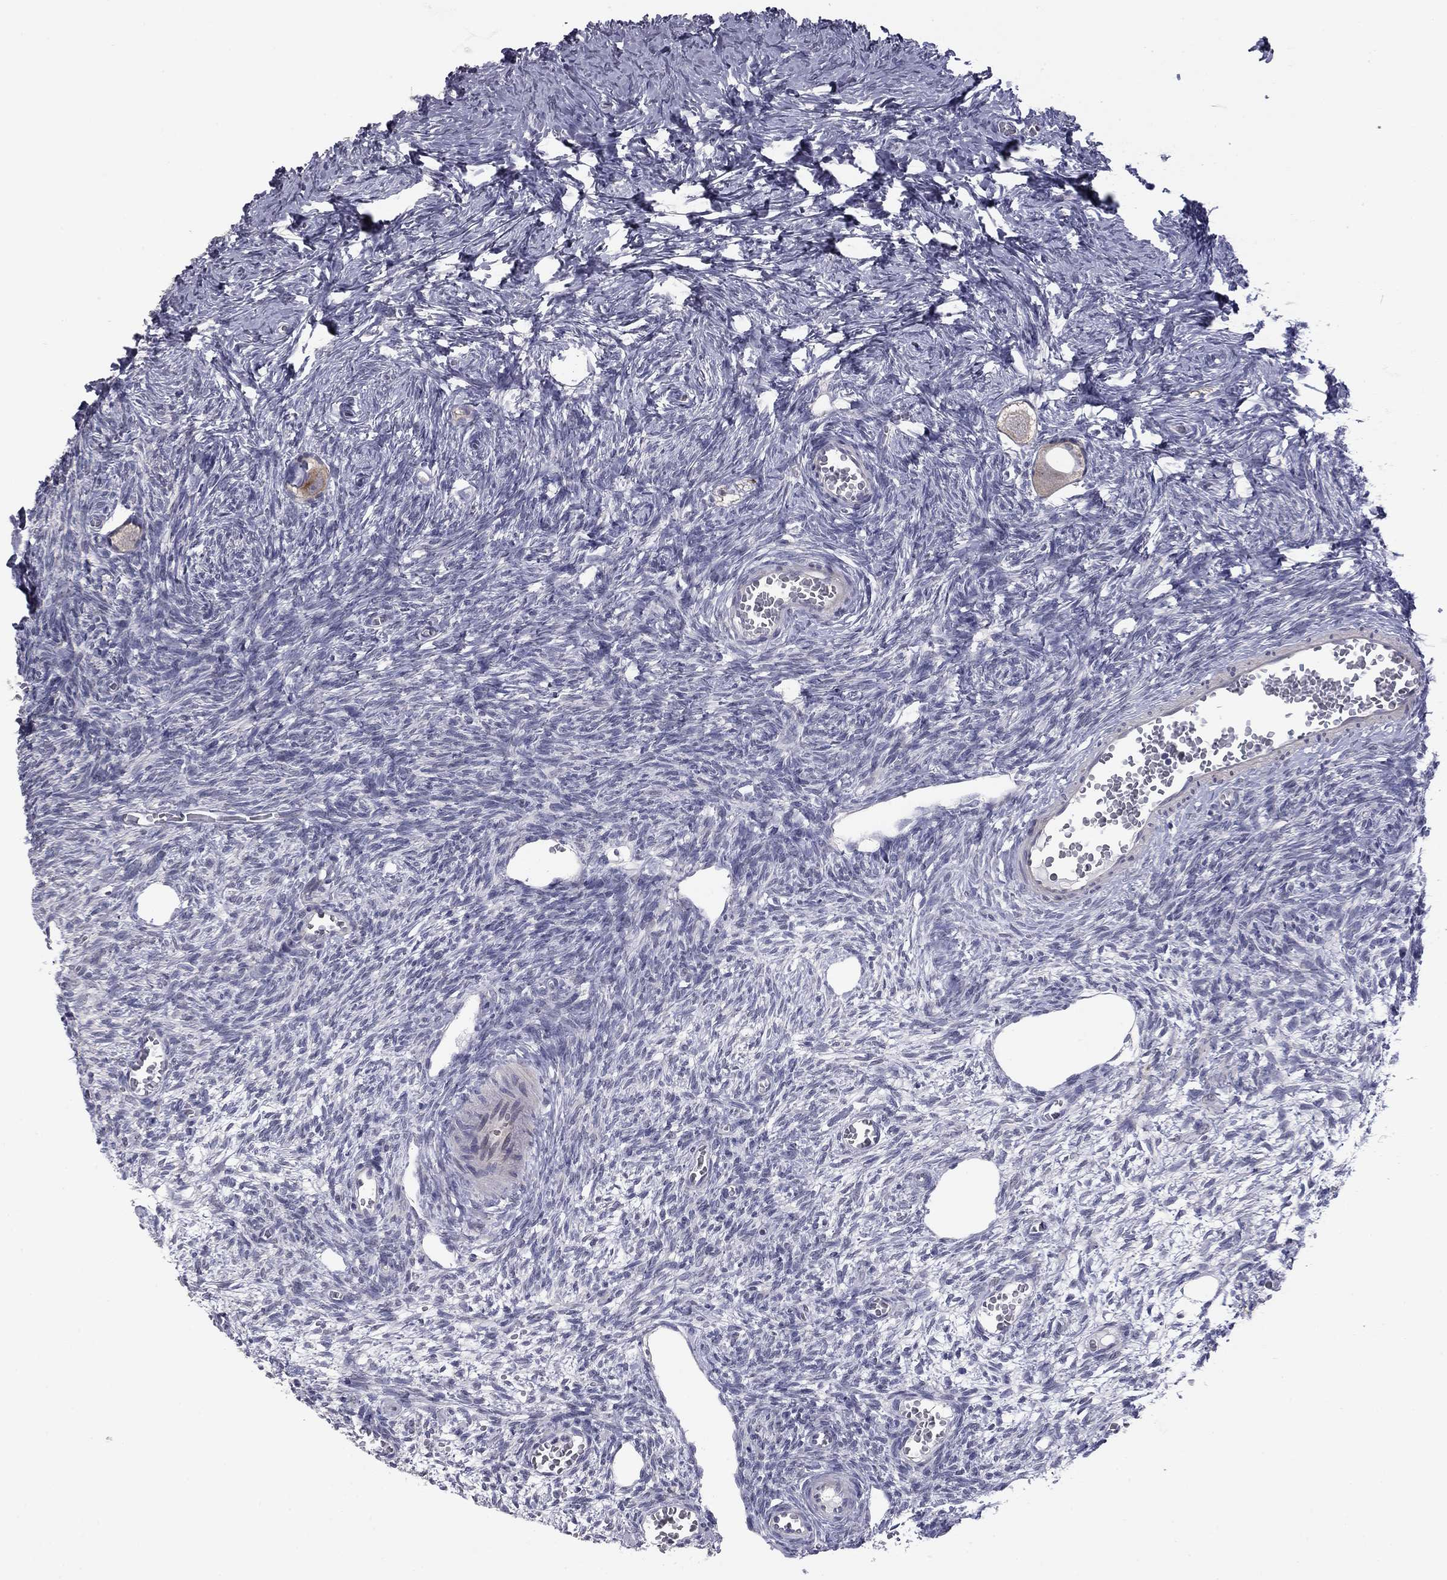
{"staining": {"intensity": "moderate", "quantity": "<25%", "location": "cytoplasmic/membranous"}, "tissue": "ovary", "cell_type": "Follicle cells", "image_type": "normal", "snomed": [{"axis": "morphology", "description": "Normal tissue, NOS"}, {"axis": "topography", "description": "Ovary"}], "caption": "About <25% of follicle cells in unremarkable human ovary demonstrate moderate cytoplasmic/membranous protein expression as visualized by brown immunohistochemical staining.", "gene": "PRRT2", "patient": {"sex": "female", "age": 27}}